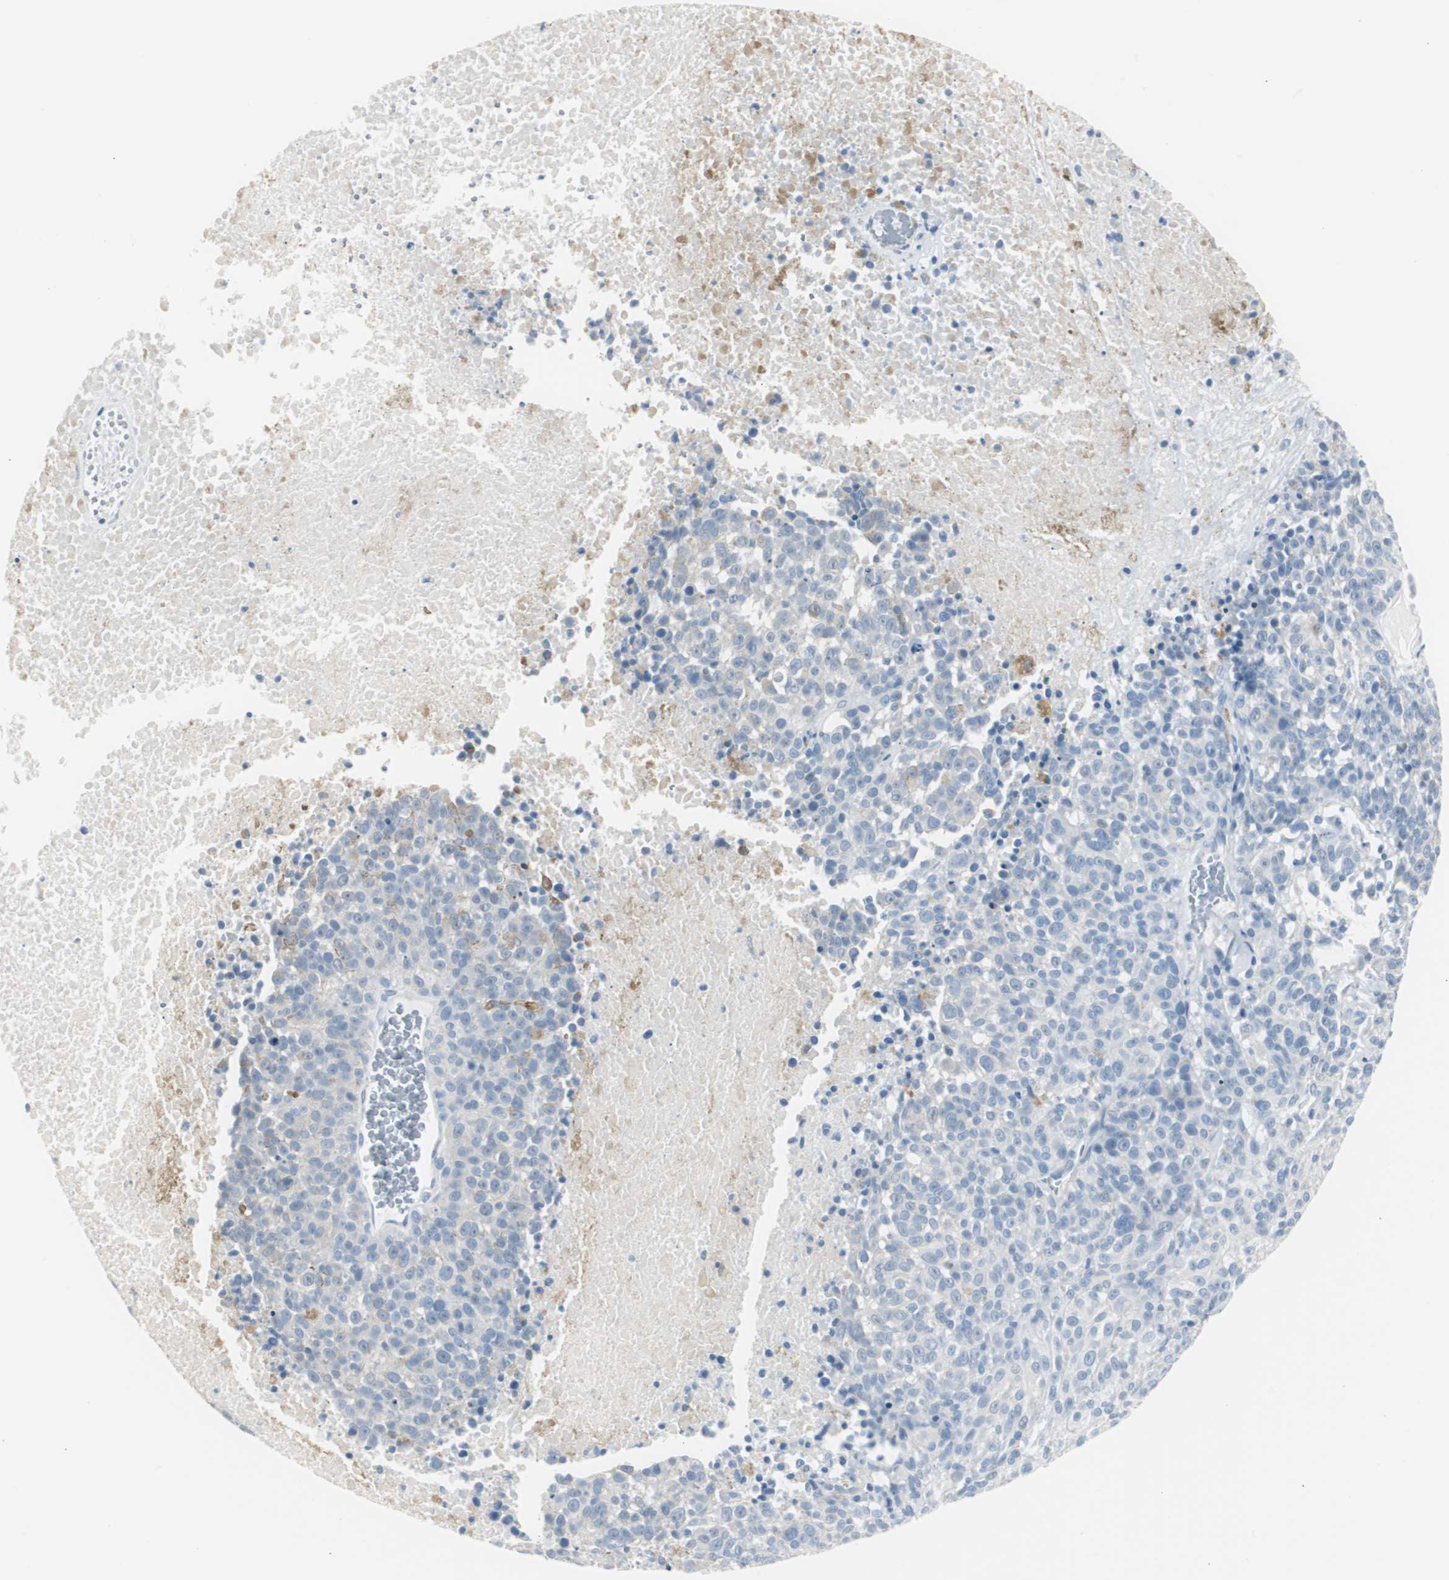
{"staining": {"intensity": "negative", "quantity": "none", "location": "none"}, "tissue": "melanoma", "cell_type": "Tumor cells", "image_type": "cancer", "snomed": [{"axis": "morphology", "description": "Malignant melanoma, Metastatic site"}, {"axis": "topography", "description": "Cerebral cortex"}], "caption": "Immunohistochemistry (IHC) image of melanoma stained for a protein (brown), which shows no staining in tumor cells.", "gene": "S100A7", "patient": {"sex": "female", "age": 52}}